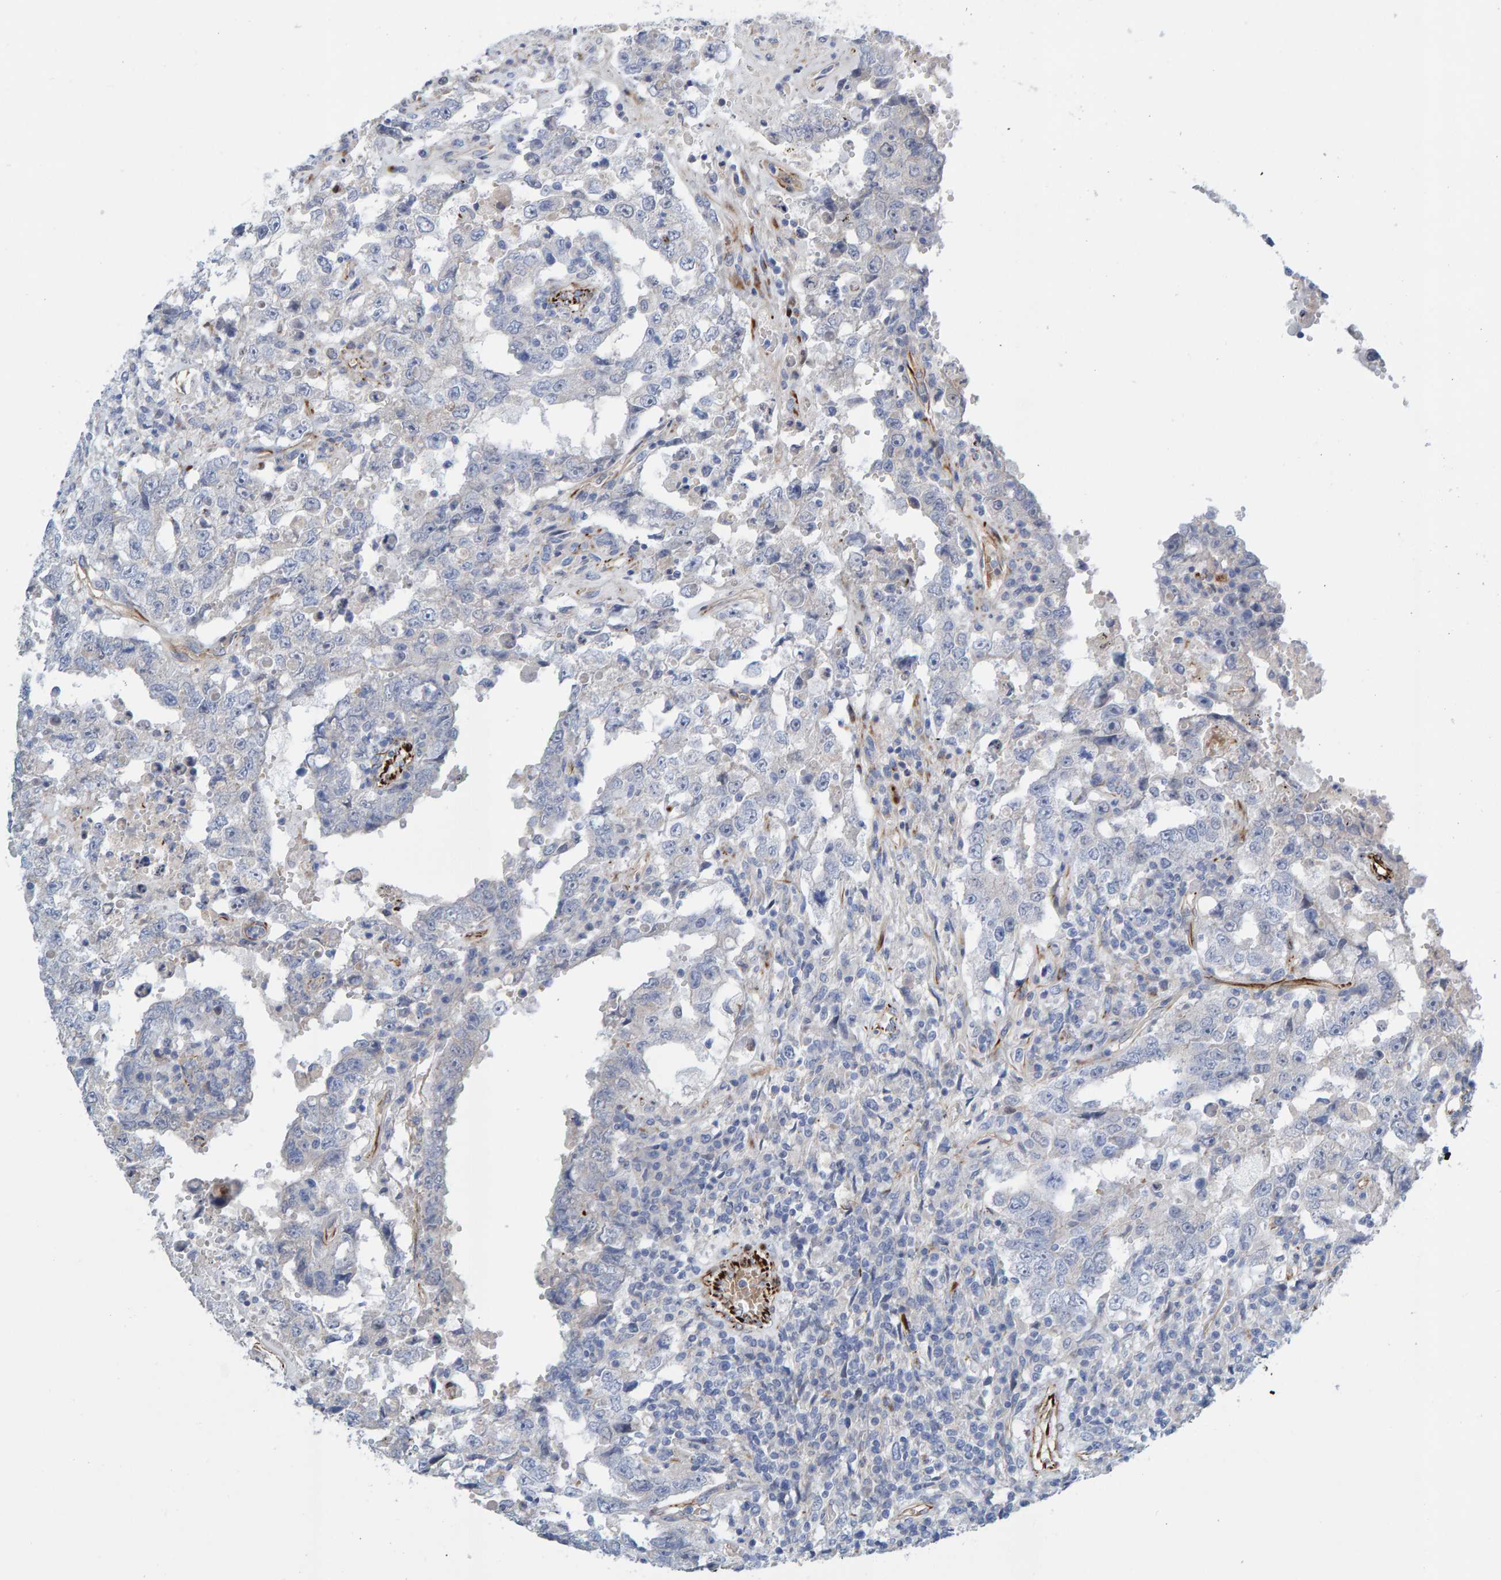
{"staining": {"intensity": "negative", "quantity": "none", "location": "none"}, "tissue": "testis cancer", "cell_type": "Tumor cells", "image_type": "cancer", "snomed": [{"axis": "morphology", "description": "Carcinoma, Embryonal, NOS"}, {"axis": "topography", "description": "Testis"}], "caption": "Testis cancer was stained to show a protein in brown. There is no significant staining in tumor cells. (DAB immunohistochemistry with hematoxylin counter stain).", "gene": "POLG2", "patient": {"sex": "male", "age": 26}}